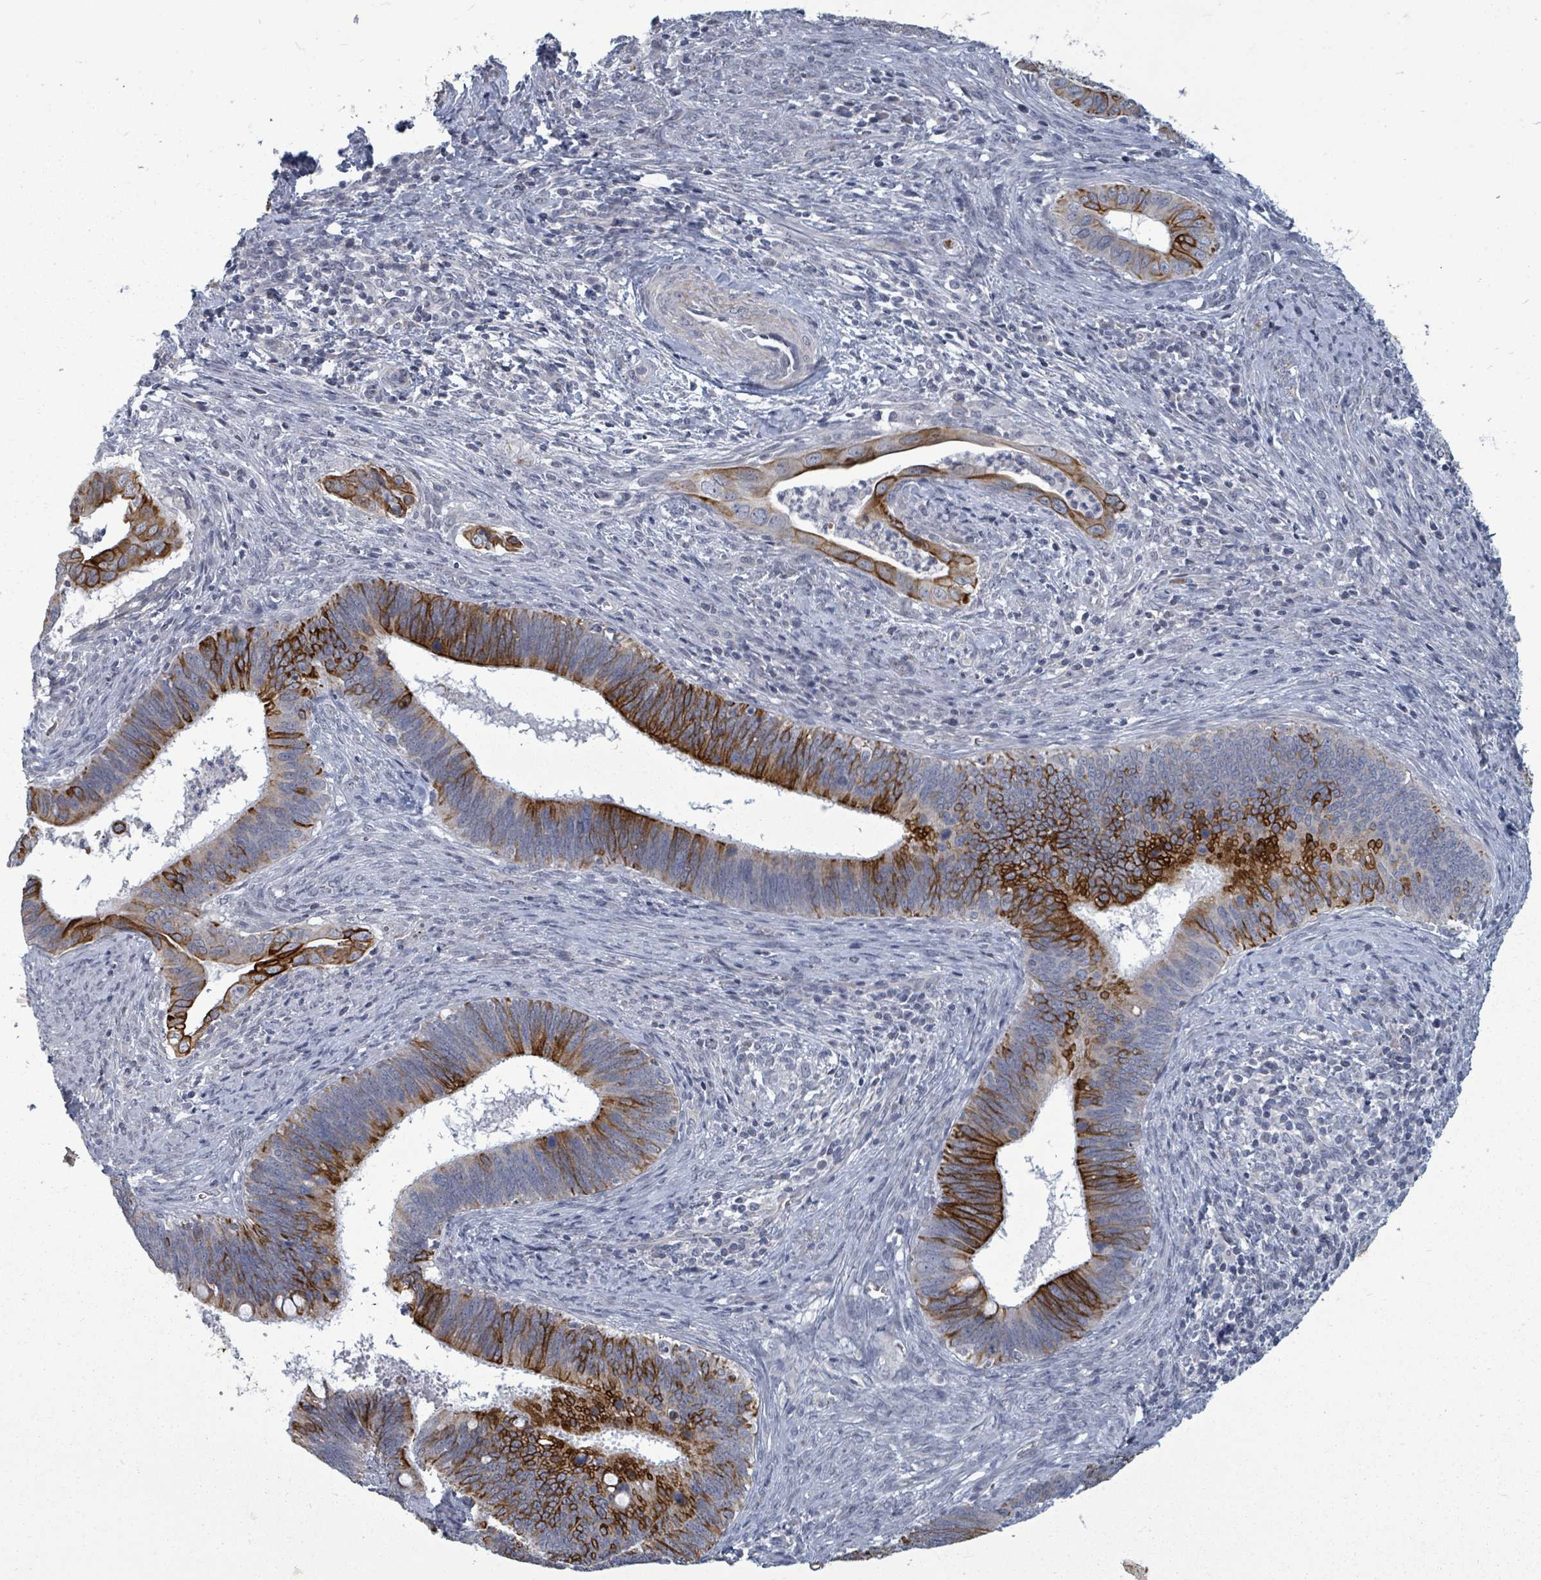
{"staining": {"intensity": "strong", "quantity": ">75%", "location": "cytoplasmic/membranous"}, "tissue": "cervical cancer", "cell_type": "Tumor cells", "image_type": "cancer", "snomed": [{"axis": "morphology", "description": "Adenocarcinoma, NOS"}, {"axis": "topography", "description": "Cervix"}], "caption": "A brown stain highlights strong cytoplasmic/membranous positivity of a protein in adenocarcinoma (cervical) tumor cells.", "gene": "PTPN20", "patient": {"sex": "female", "age": 42}}